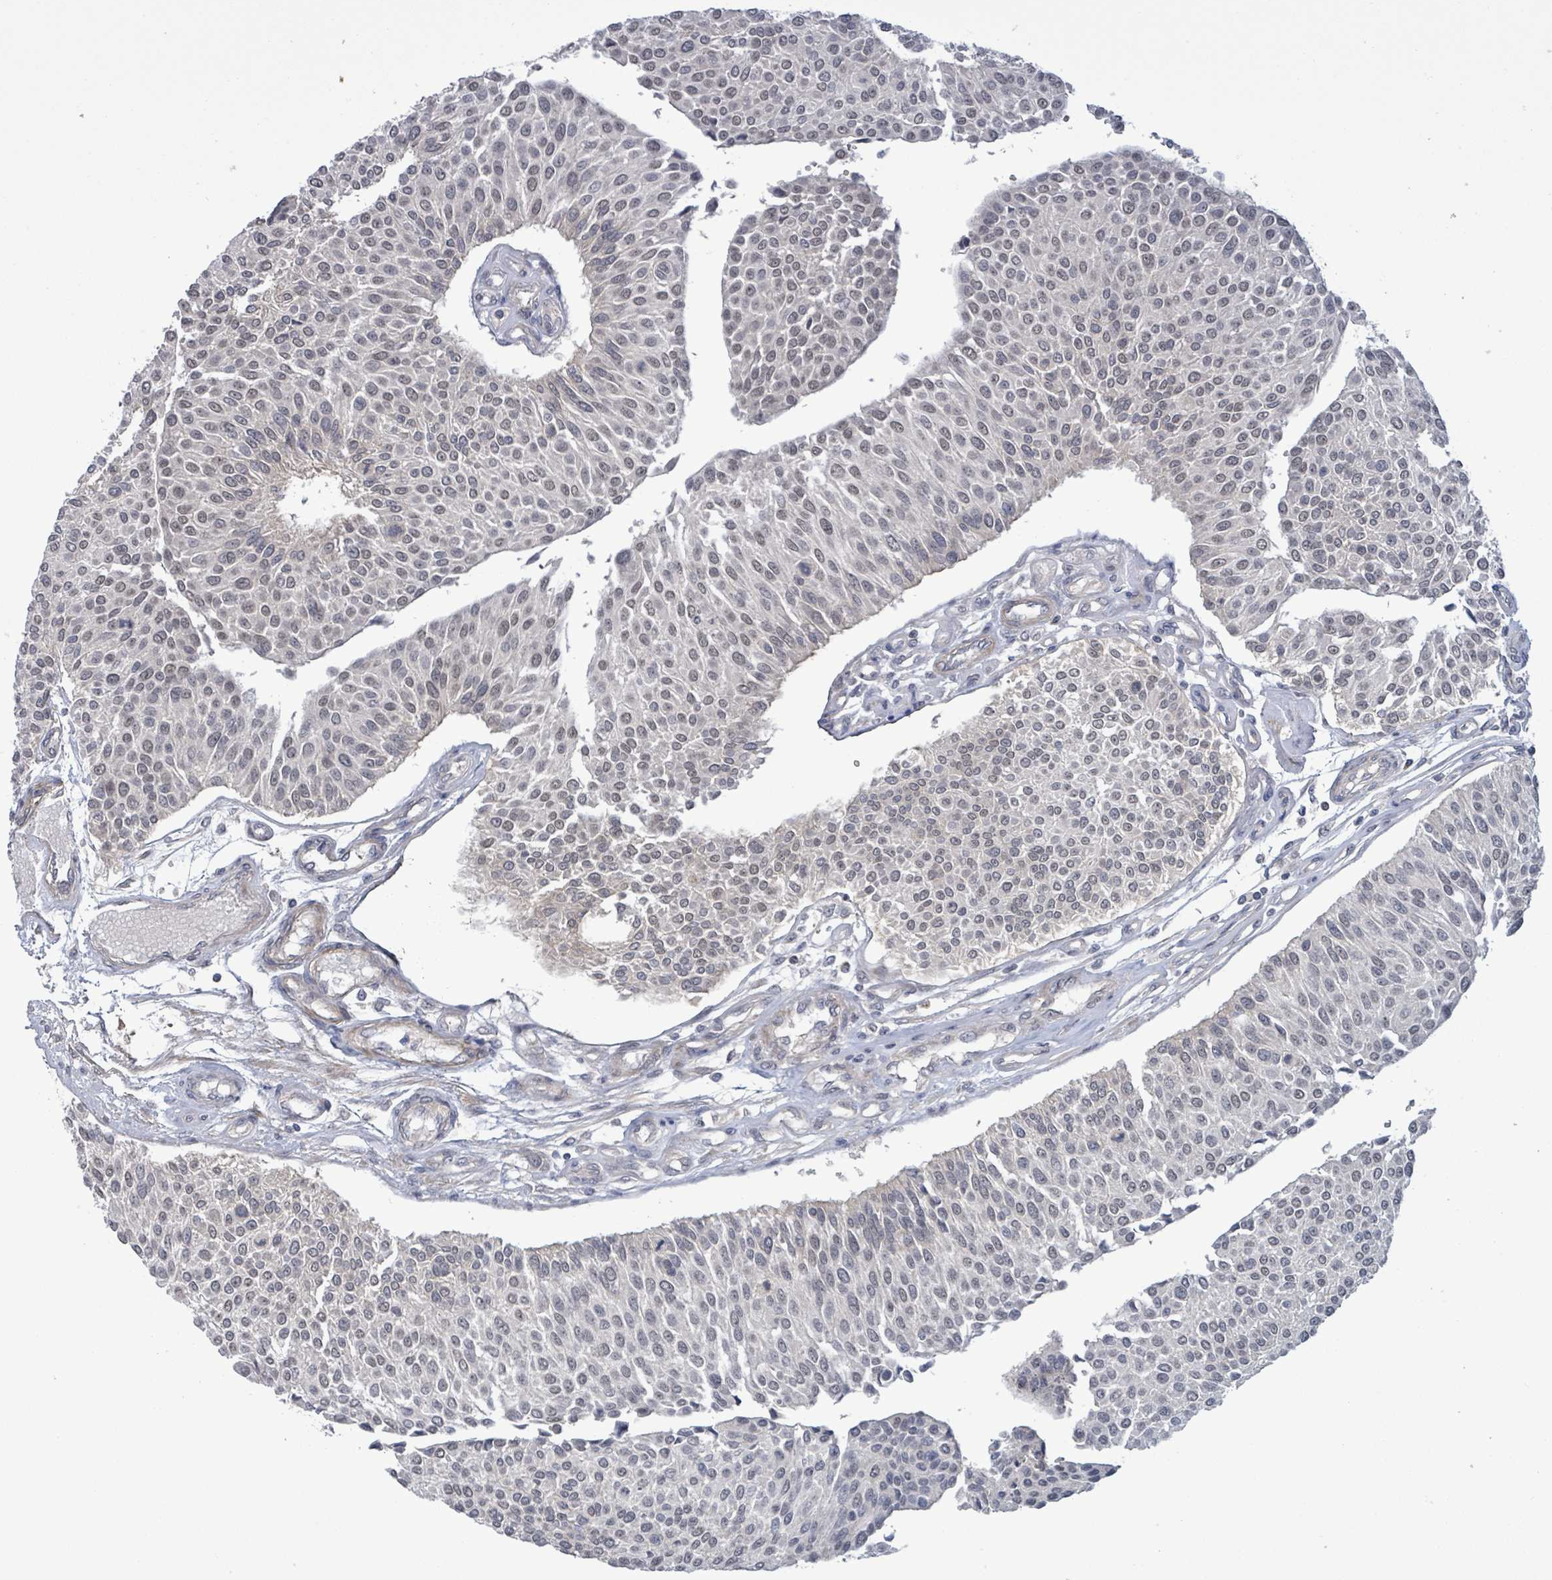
{"staining": {"intensity": "negative", "quantity": "none", "location": "none"}, "tissue": "urothelial cancer", "cell_type": "Tumor cells", "image_type": "cancer", "snomed": [{"axis": "morphology", "description": "Urothelial carcinoma, NOS"}, {"axis": "topography", "description": "Urinary bladder"}], "caption": "This is an IHC image of human urothelial cancer. There is no staining in tumor cells.", "gene": "AMMECR1", "patient": {"sex": "male", "age": 55}}